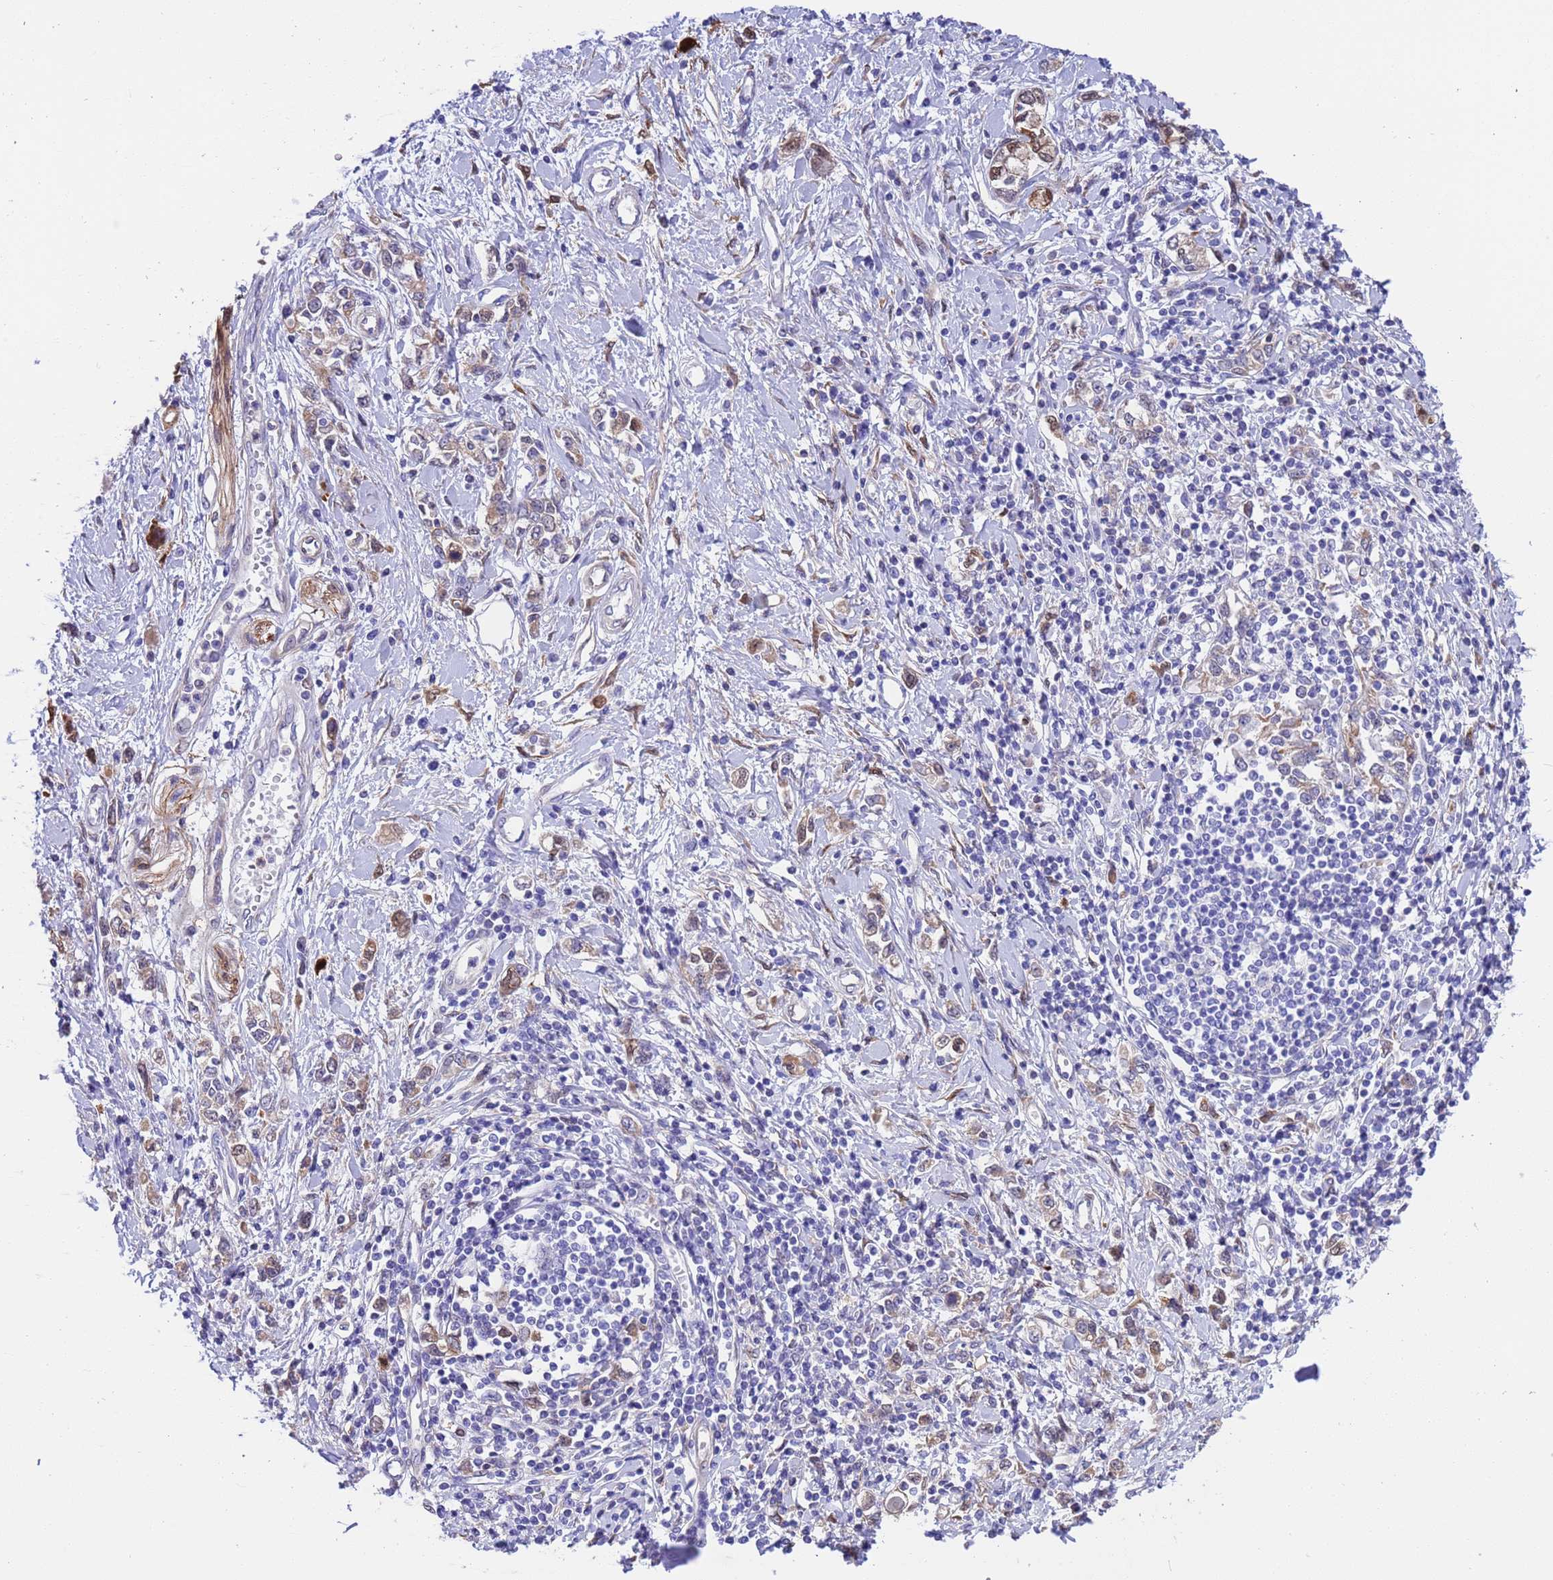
{"staining": {"intensity": "moderate", "quantity": "25%-75%", "location": "cytoplasmic/membranous,nuclear"}, "tissue": "stomach cancer", "cell_type": "Tumor cells", "image_type": "cancer", "snomed": [{"axis": "morphology", "description": "Adenocarcinoma, NOS"}, {"axis": "topography", "description": "Stomach"}], "caption": "Immunohistochemical staining of adenocarcinoma (stomach) shows moderate cytoplasmic/membranous and nuclear protein expression in approximately 25%-75% of tumor cells.", "gene": "C6orf47", "patient": {"sex": "female", "age": 76}}